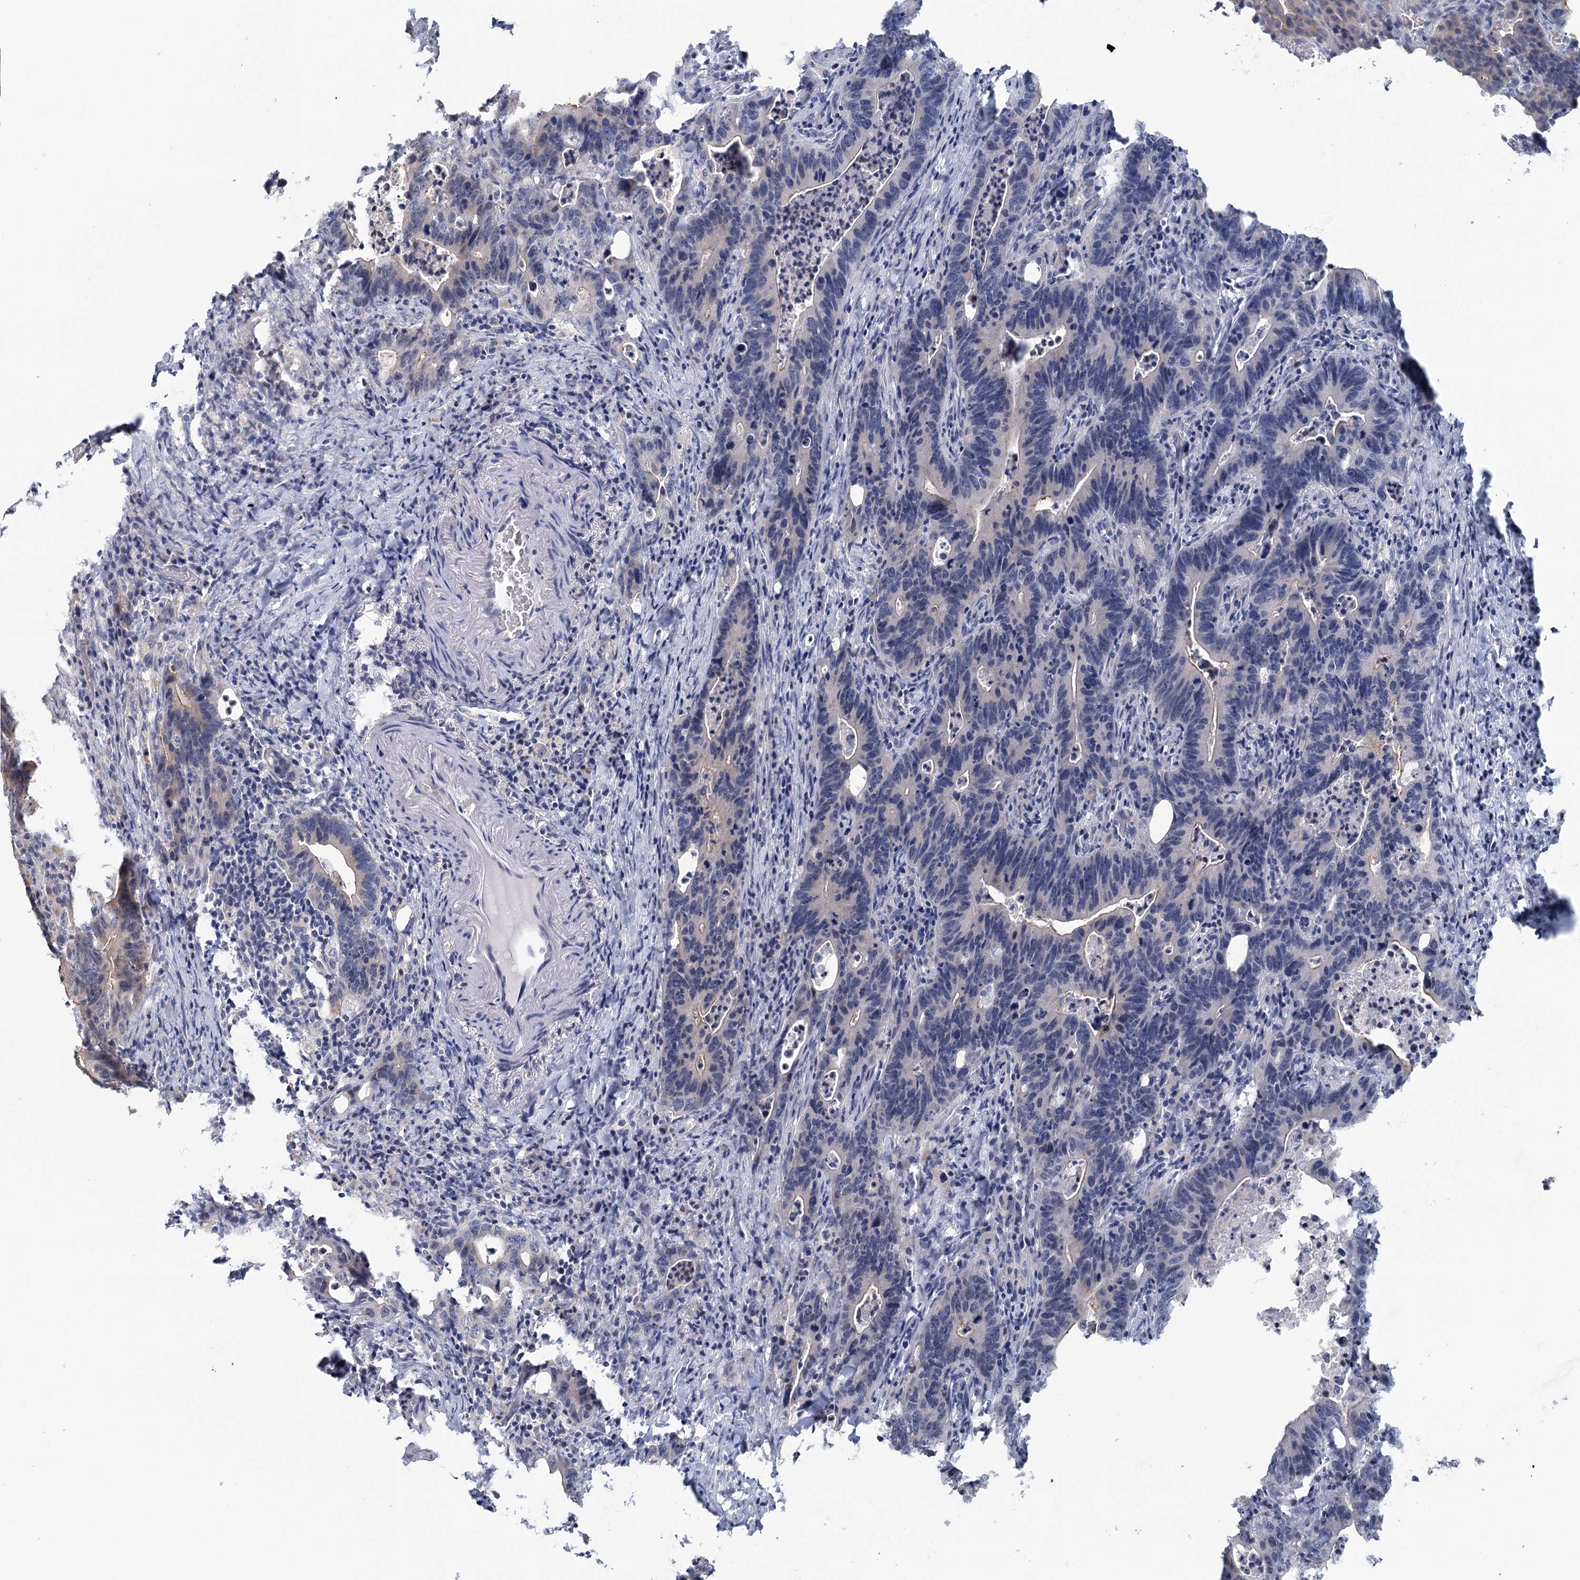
{"staining": {"intensity": "negative", "quantity": "none", "location": "none"}, "tissue": "colorectal cancer", "cell_type": "Tumor cells", "image_type": "cancer", "snomed": [{"axis": "morphology", "description": "Adenocarcinoma, NOS"}, {"axis": "topography", "description": "Colon"}], "caption": "The immunohistochemistry (IHC) histopathology image has no significant staining in tumor cells of colorectal adenocarcinoma tissue.", "gene": "MYO7B", "patient": {"sex": "female", "age": 75}}